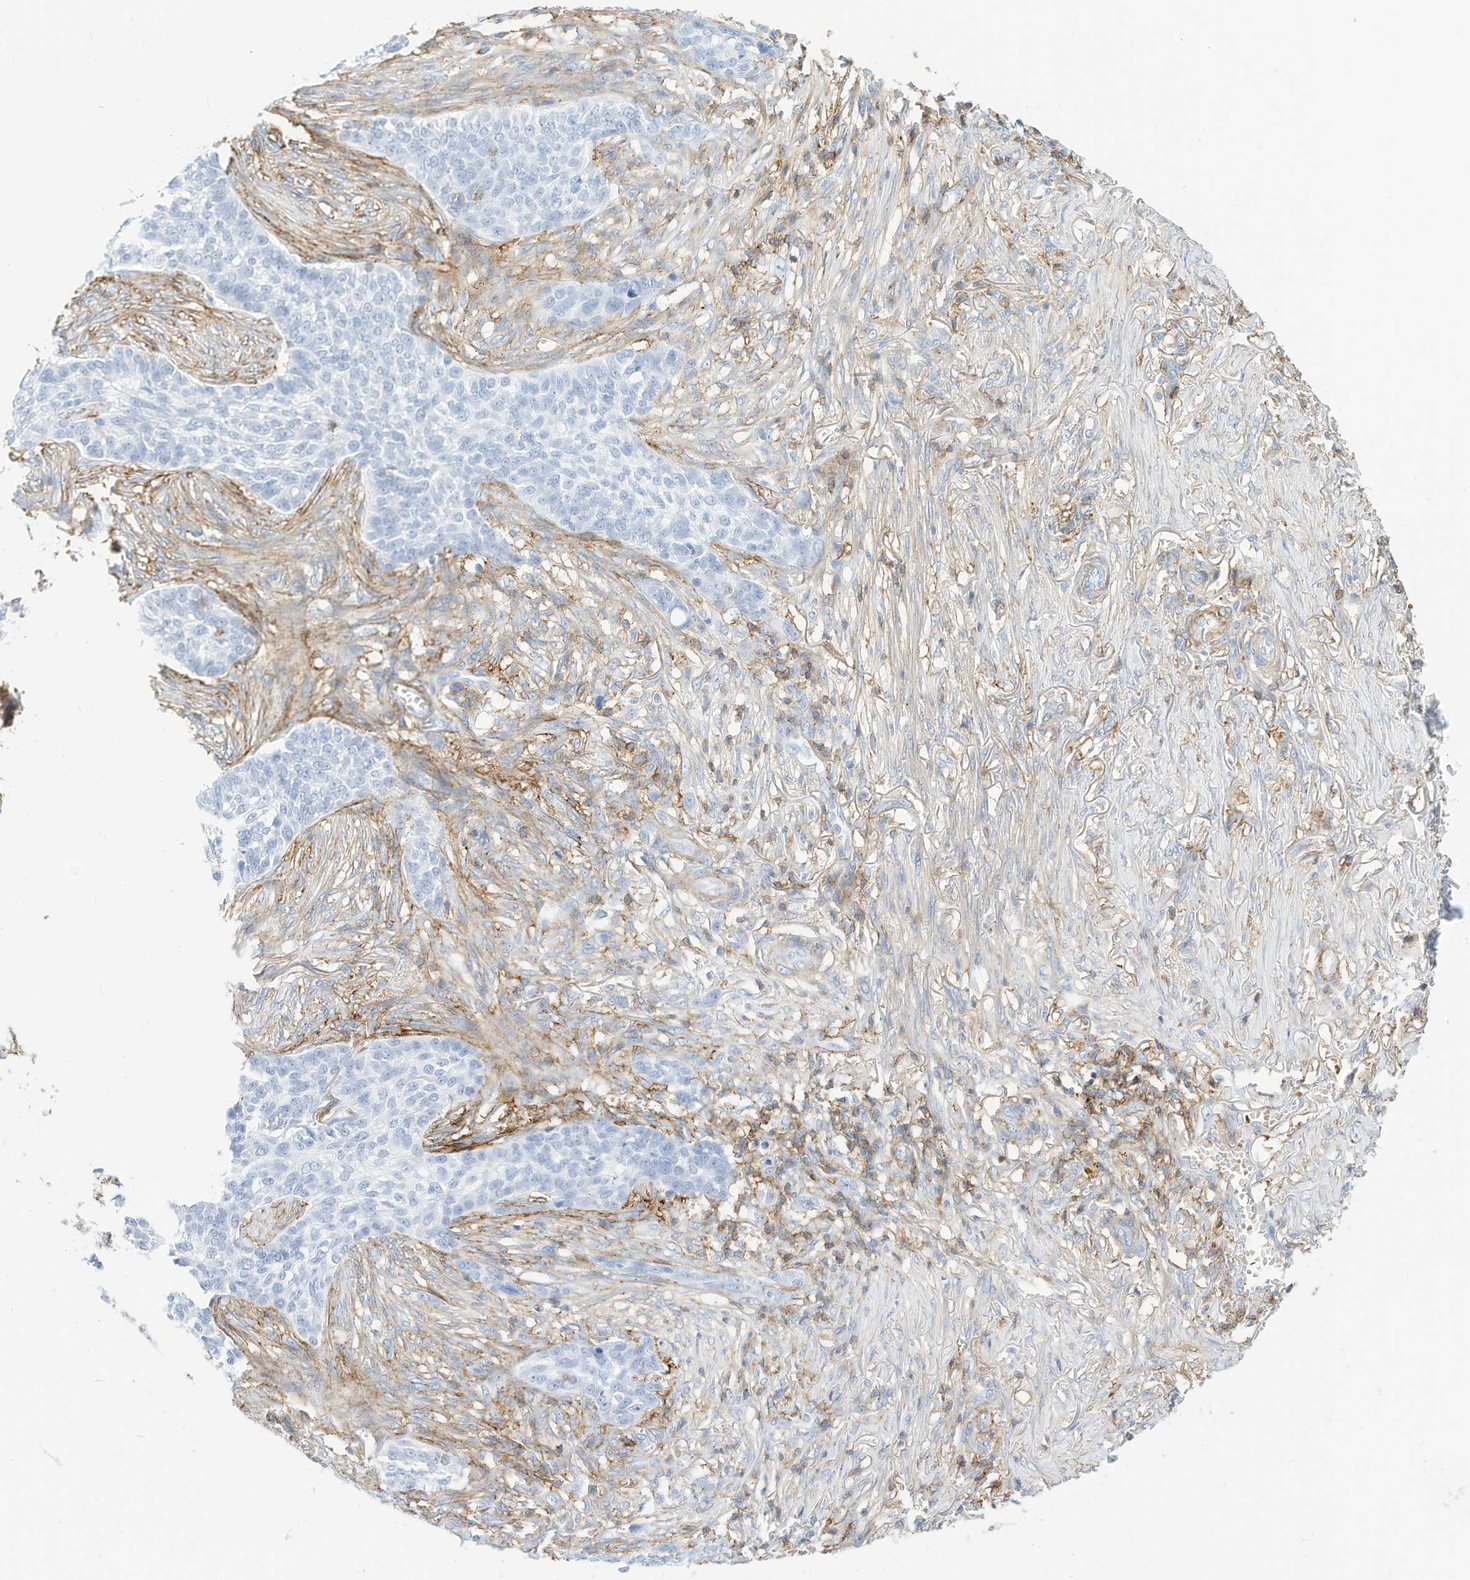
{"staining": {"intensity": "negative", "quantity": "none", "location": "none"}, "tissue": "skin cancer", "cell_type": "Tumor cells", "image_type": "cancer", "snomed": [{"axis": "morphology", "description": "Basal cell carcinoma"}, {"axis": "topography", "description": "Skin"}], "caption": "Tumor cells are negative for brown protein staining in basal cell carcinoma (skin).", "gene": "TXNDC9", "patient": {"sex": "male", "age": 85}}